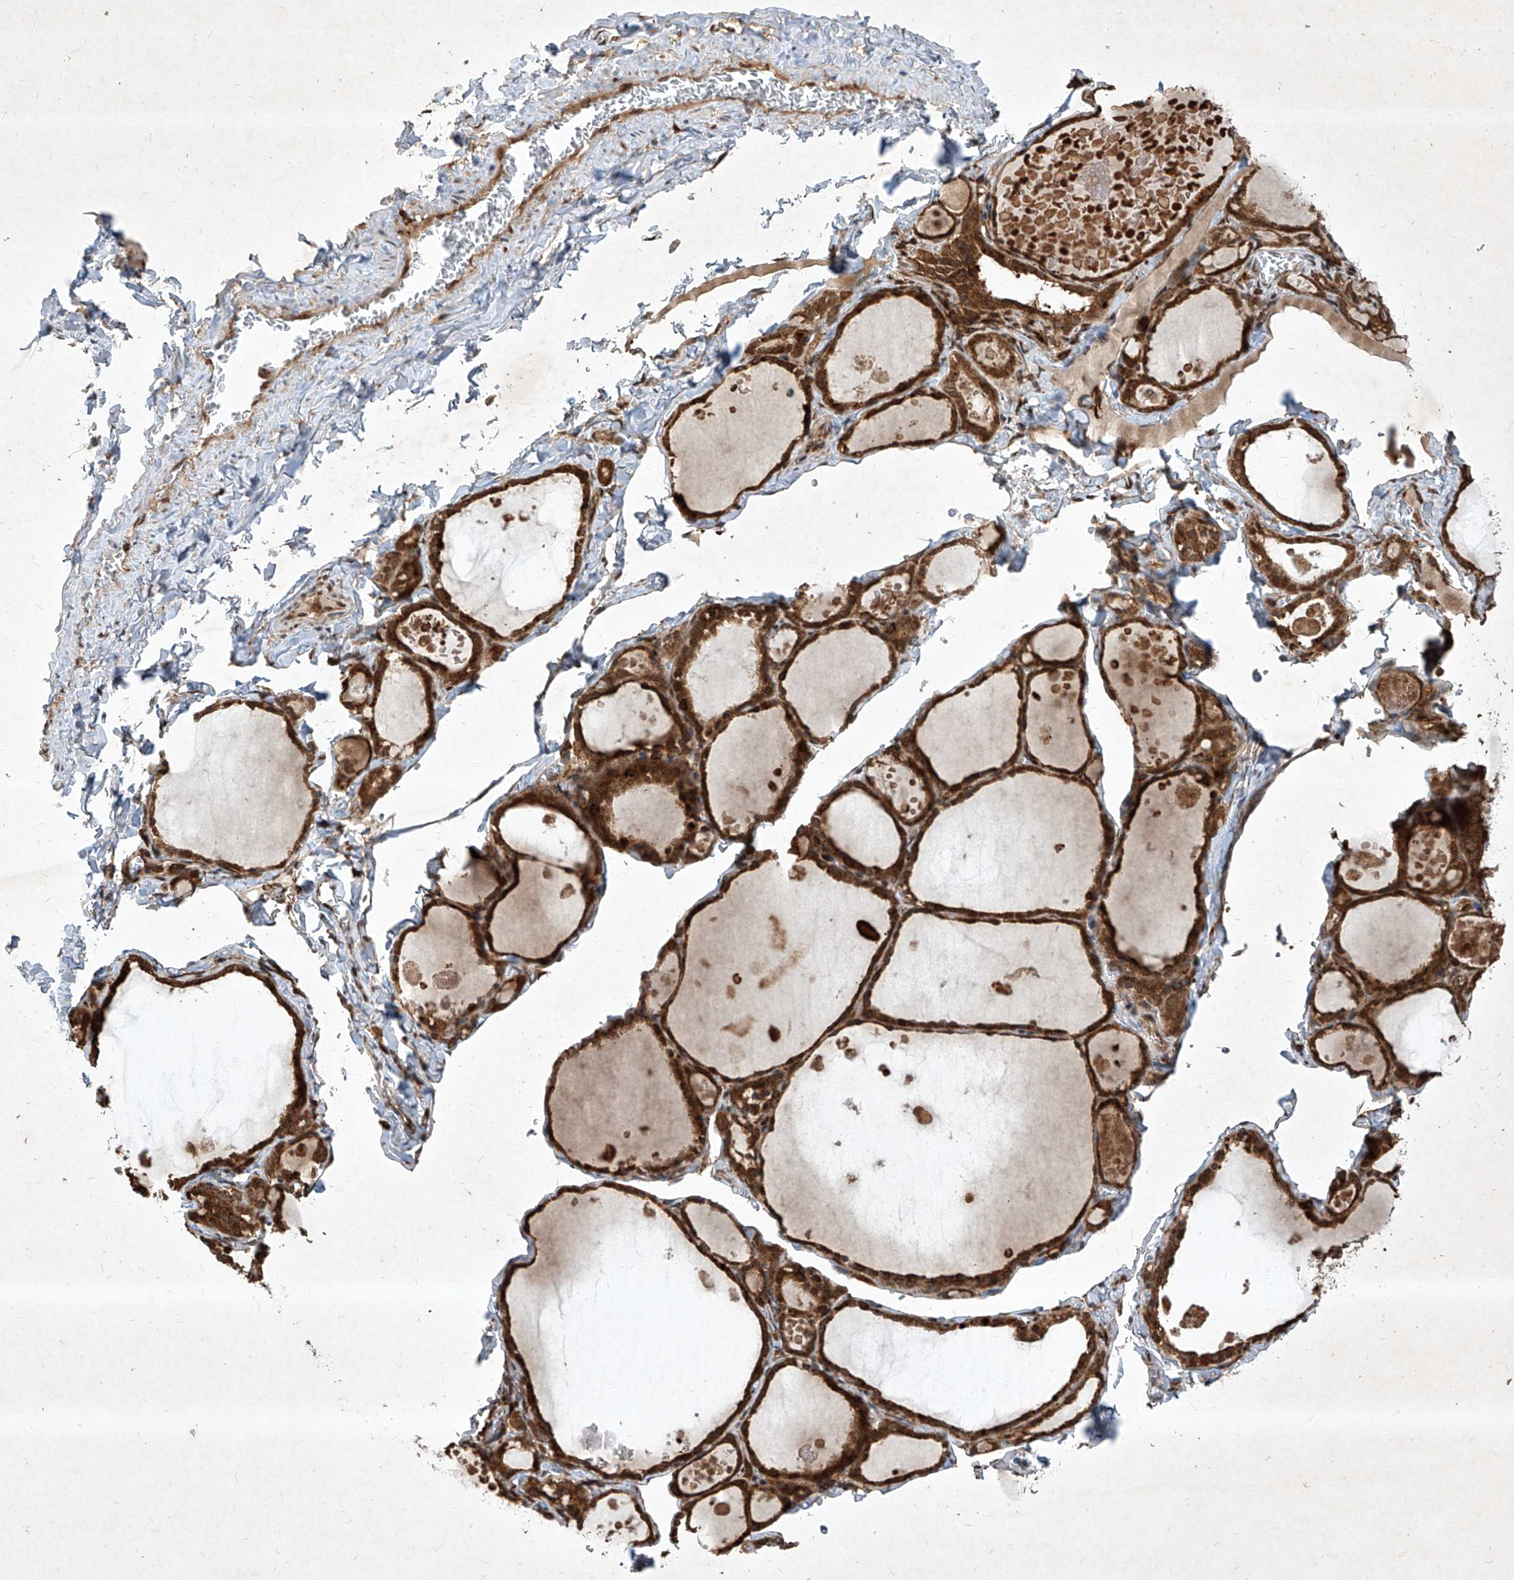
{"staining": {"intensity": "strong", "quantity": ">75%", "location": "cytoplasmic/membranous"}, "tissue": "thyroid gland", "cell_type": "Glandular cells", "image_type": "normal", "snomed": [{"axis": "morphology", "description": "Normal tissue, NOS"}, {"axis": "topography", "description": "Thyroid gland"}], "caption": "Unremarkable thyroid gland reveals strong cytoplasmic/membranous expression in approximately >75% of glandular cells.", "gene": "MAGED2", "patient": {"sex": "male", "age": 56}}